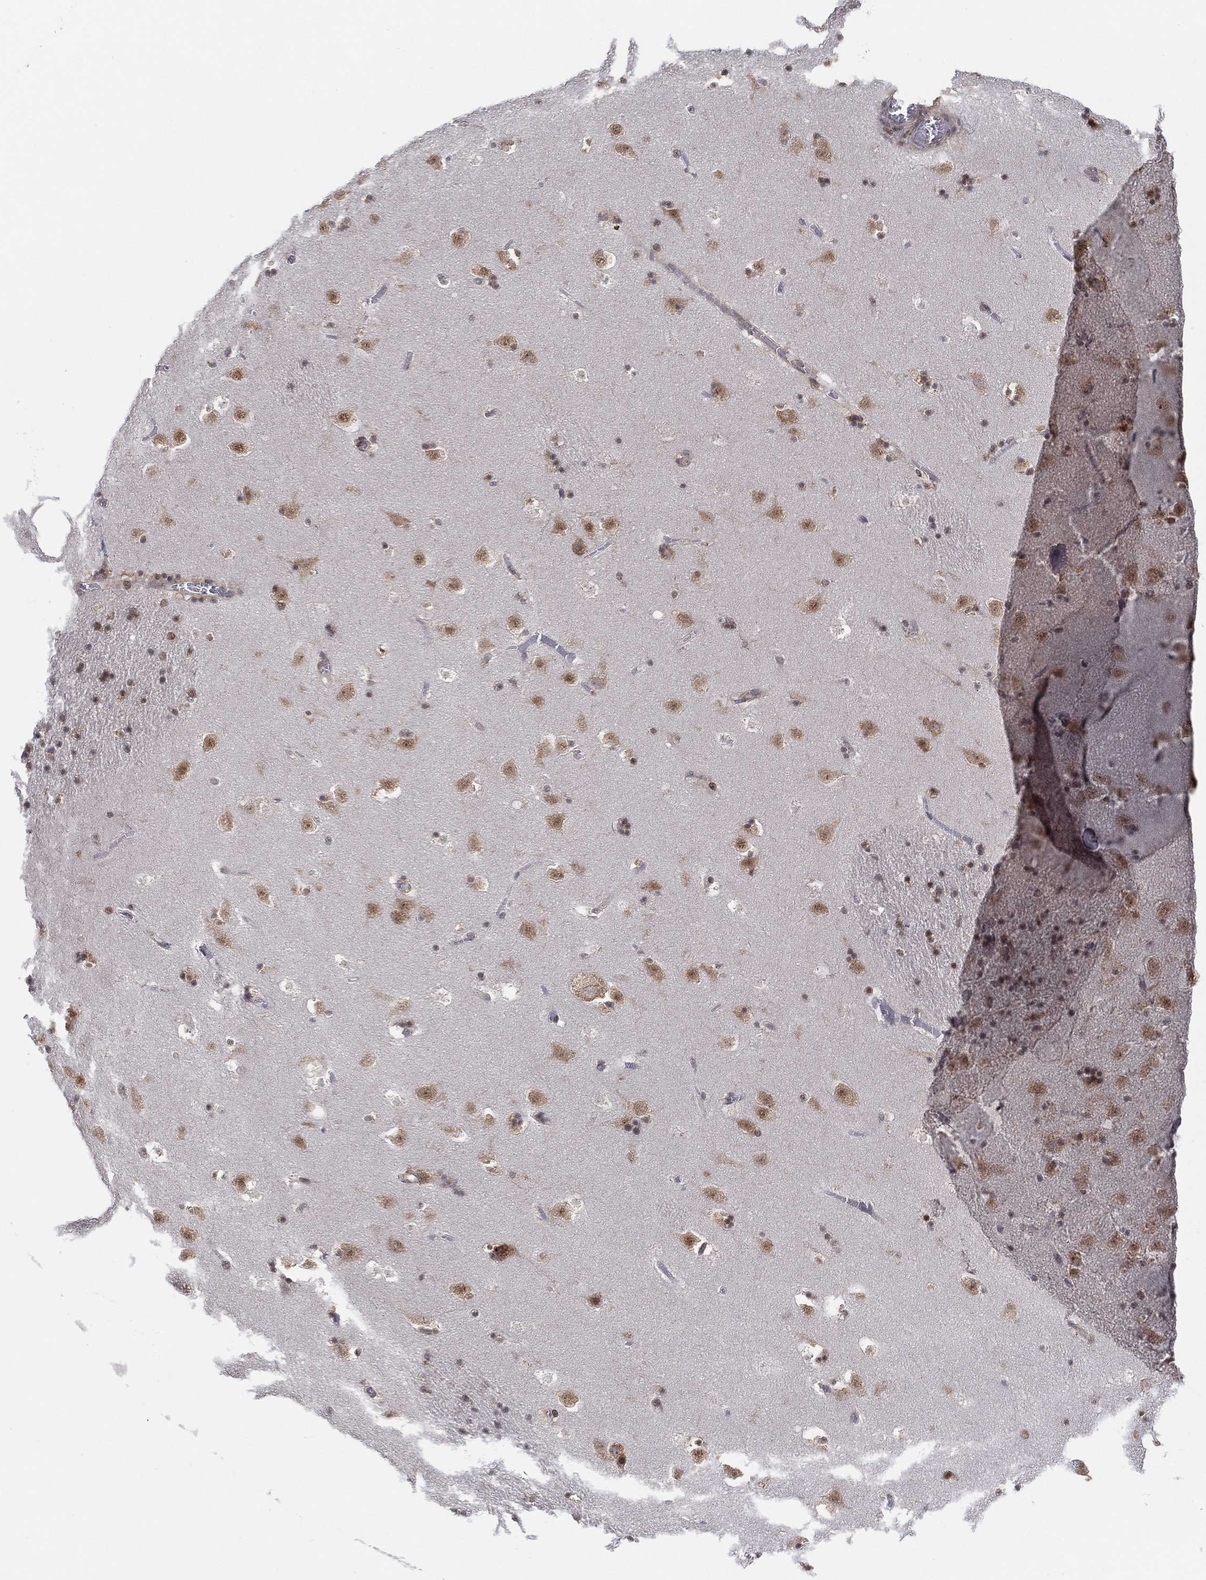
{"staining": {"intensity": "moderate", "quantity": "25%-75%", "location": "nuclear"}, "tissue": "caudate", "cell_type": "Glial cells", "image_type": "normal", "snomed": [{"axis": "morphology", "description": "Normal tissue, NOS"}, {"axis": "topography", "description": "Lateral ventricle wall"}], "caption": "A brown stain labels moderate nuclear expression of a protein in glial cells of benign human caudate.", "gene": "TMTC4", "patient": {"sex": "female", "age": 42}}